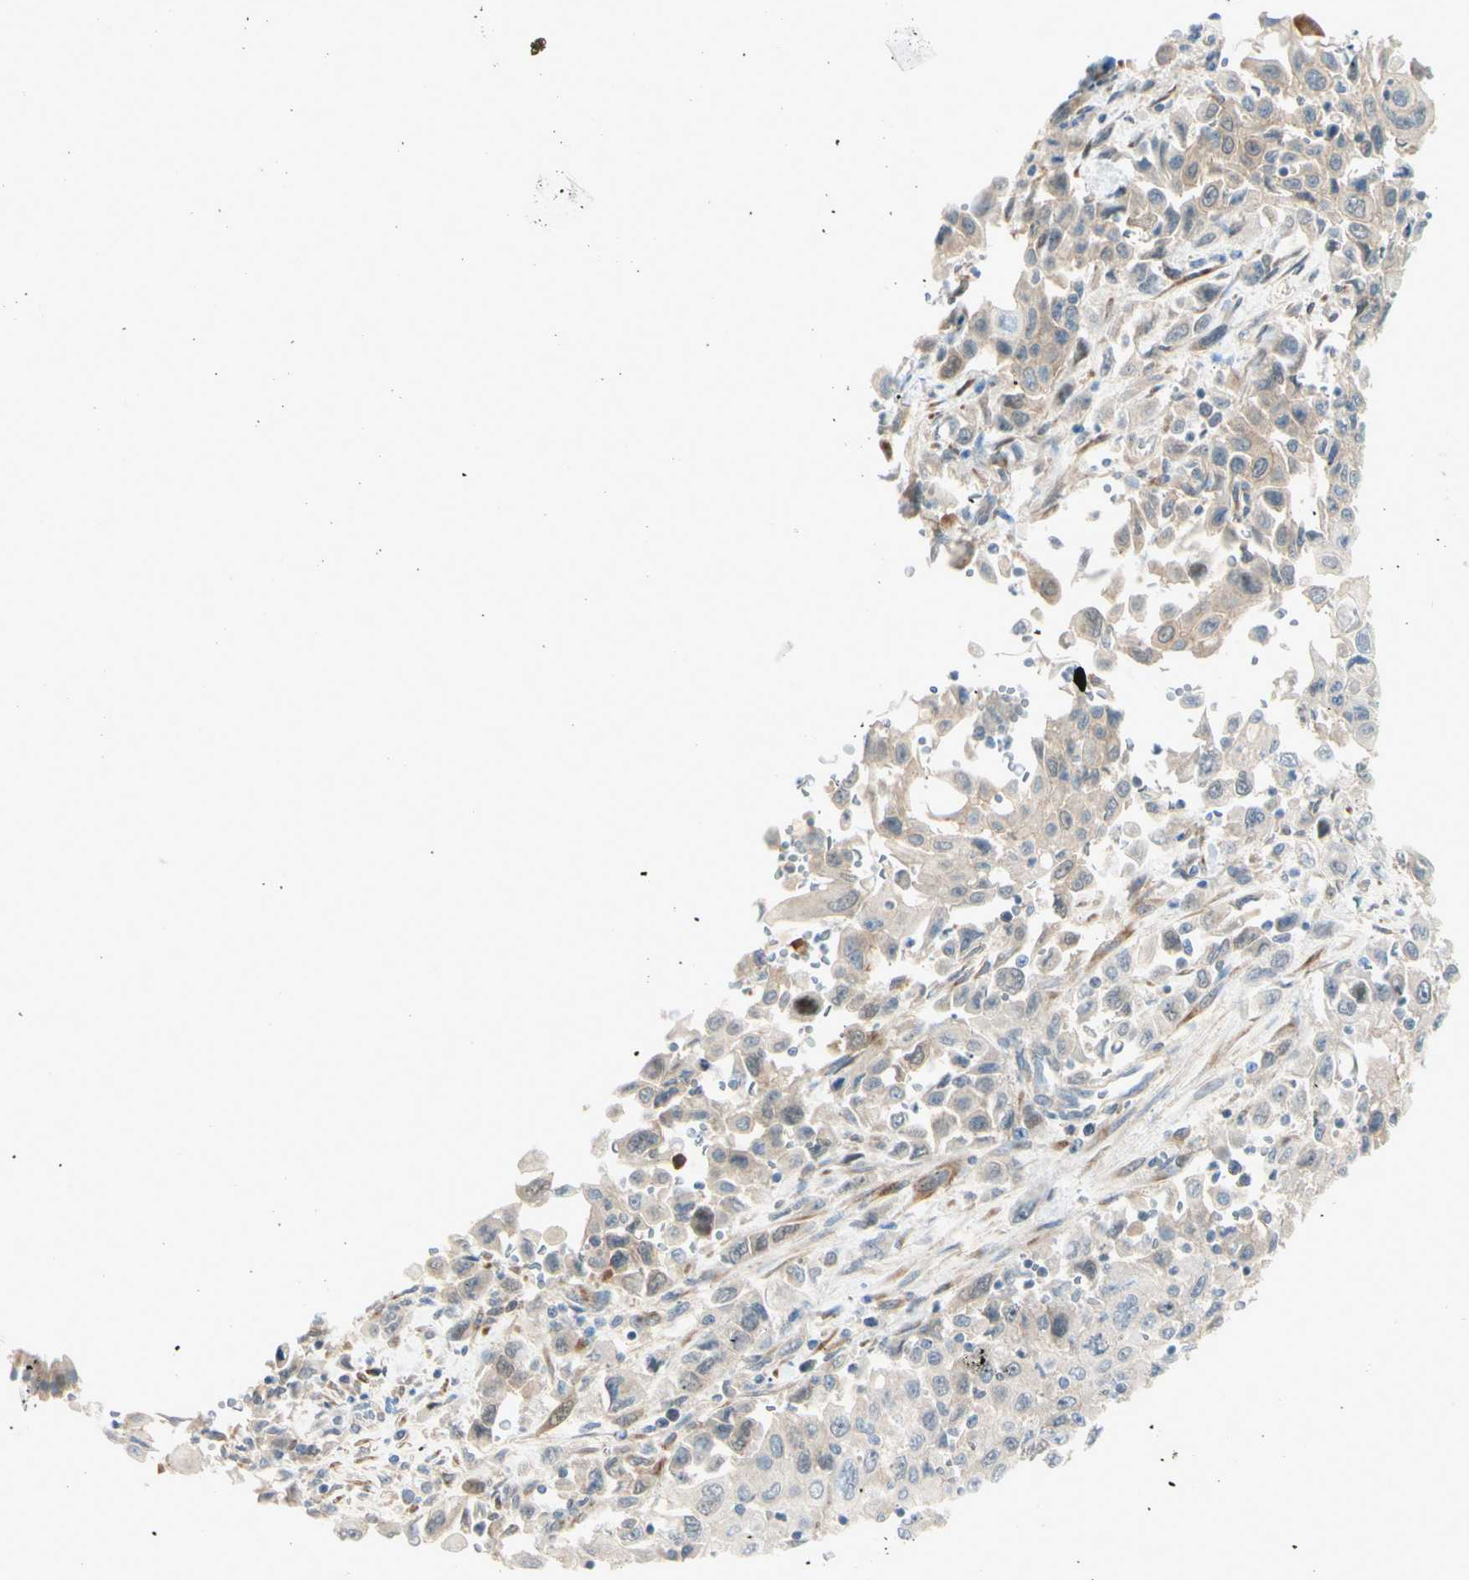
{"staining": {"intensity": "weak", "quantity": "<25%", "location": "cytoplasmic/membranous"}, "tissue": "pancreatic cancer", "cell_type": "Tumor cells", "image_type": "cancer", "snomed": [{"axis": "morphology", "description": "Adenocarcinoma, NOS"}, {"axis": "topography", "description": "Pancreas"}], "caption": "Photomicrograph shows no protein positivity in tumor cells of adenocarcinoma (pancreatic) tissue.", "gene": "PTTG1", "patient": {"sex": "male", "age": 70}}